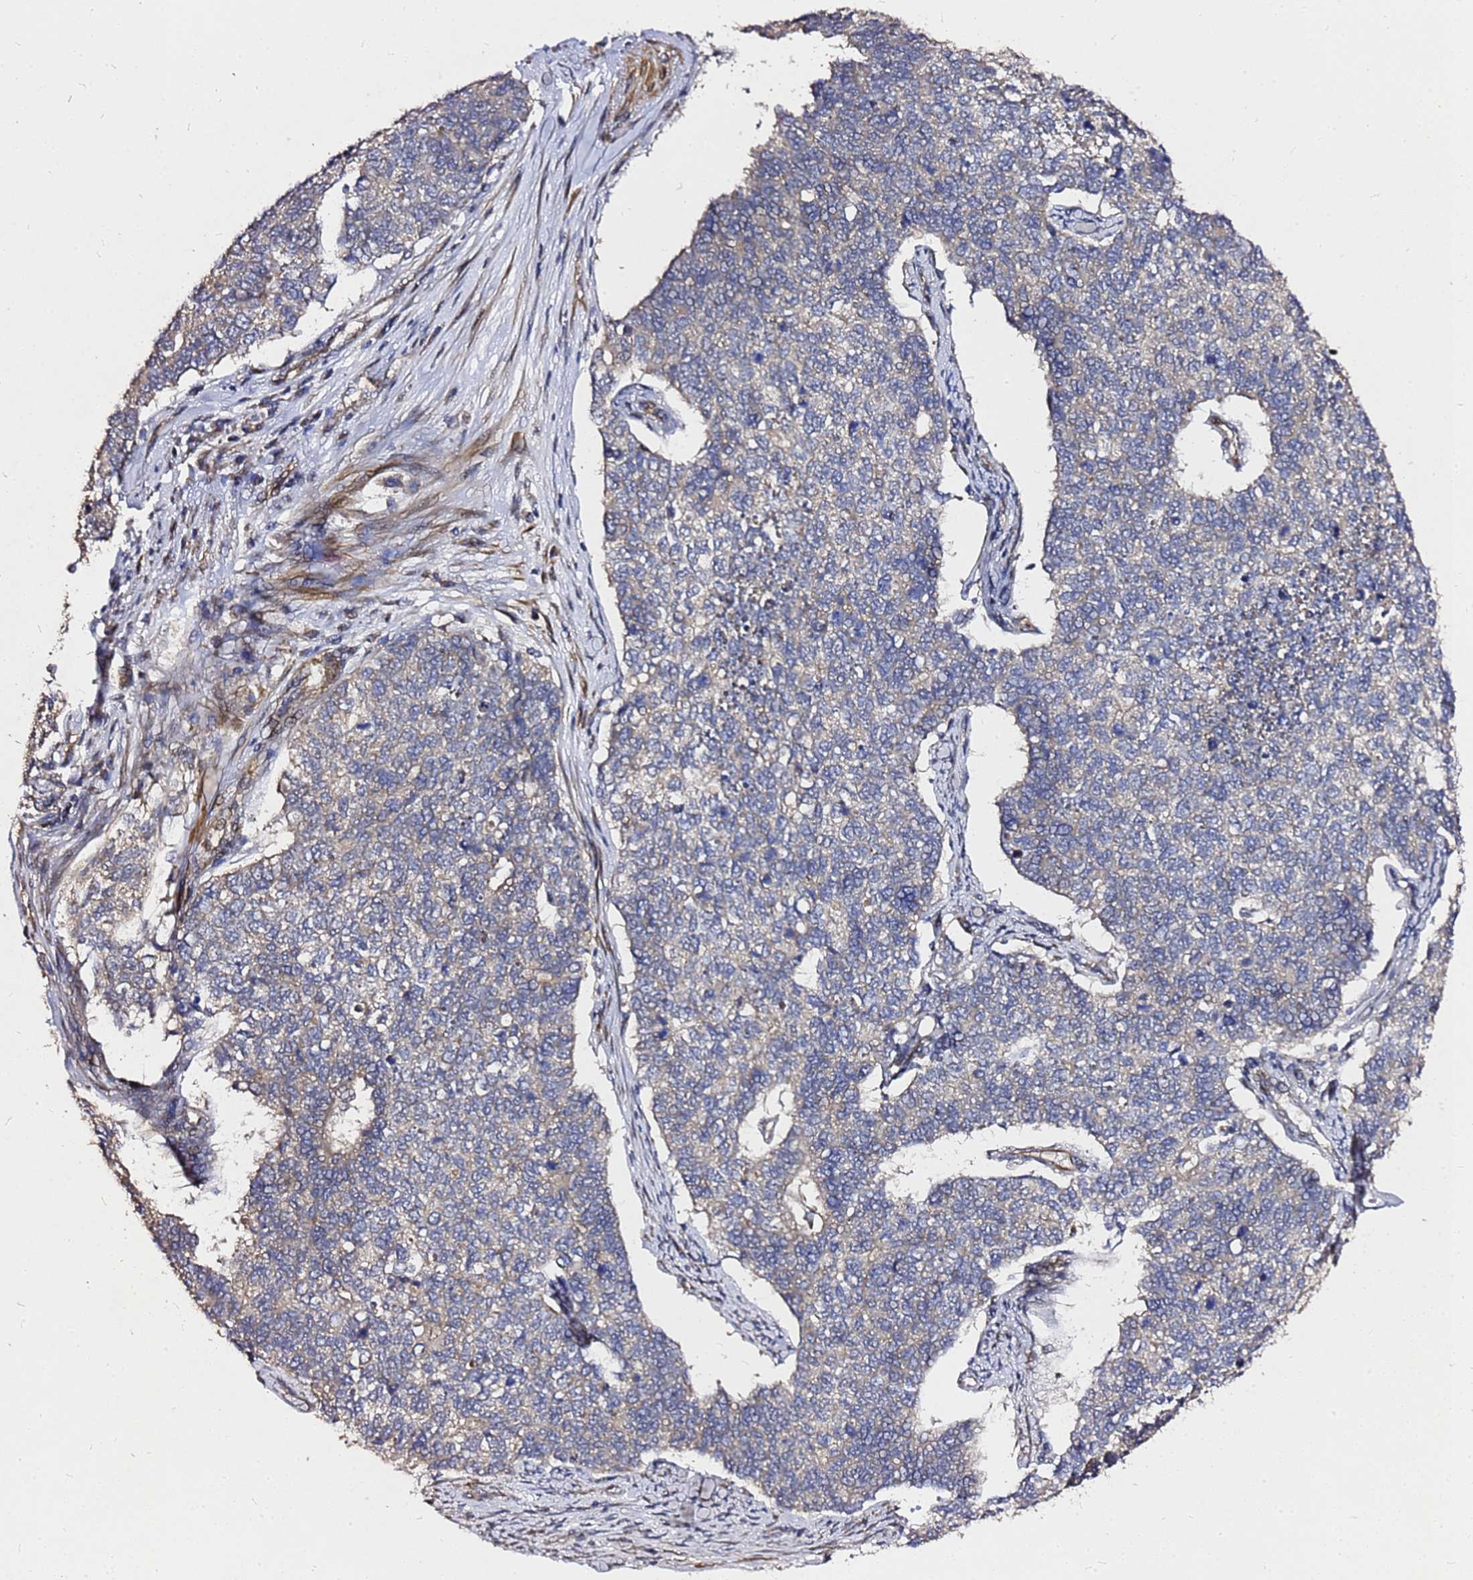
{"staining": {"intensity": "negative", "quantity": "none", "location": "none"}, "tissue": "cervical cancer", "cell_type": "Tumor cells", "image_type": "cancer", "snomed": [{"axis": "morphology", "description": "Squamous cell carcinoma, NOS"}, {"axis": "topography", "description": "Cervix"}], "caption": "There is no significant staining in tumor cells of cervical cancer.", "gene": "RSPRY1", "patient": {"sex": "female", "age": 63}}